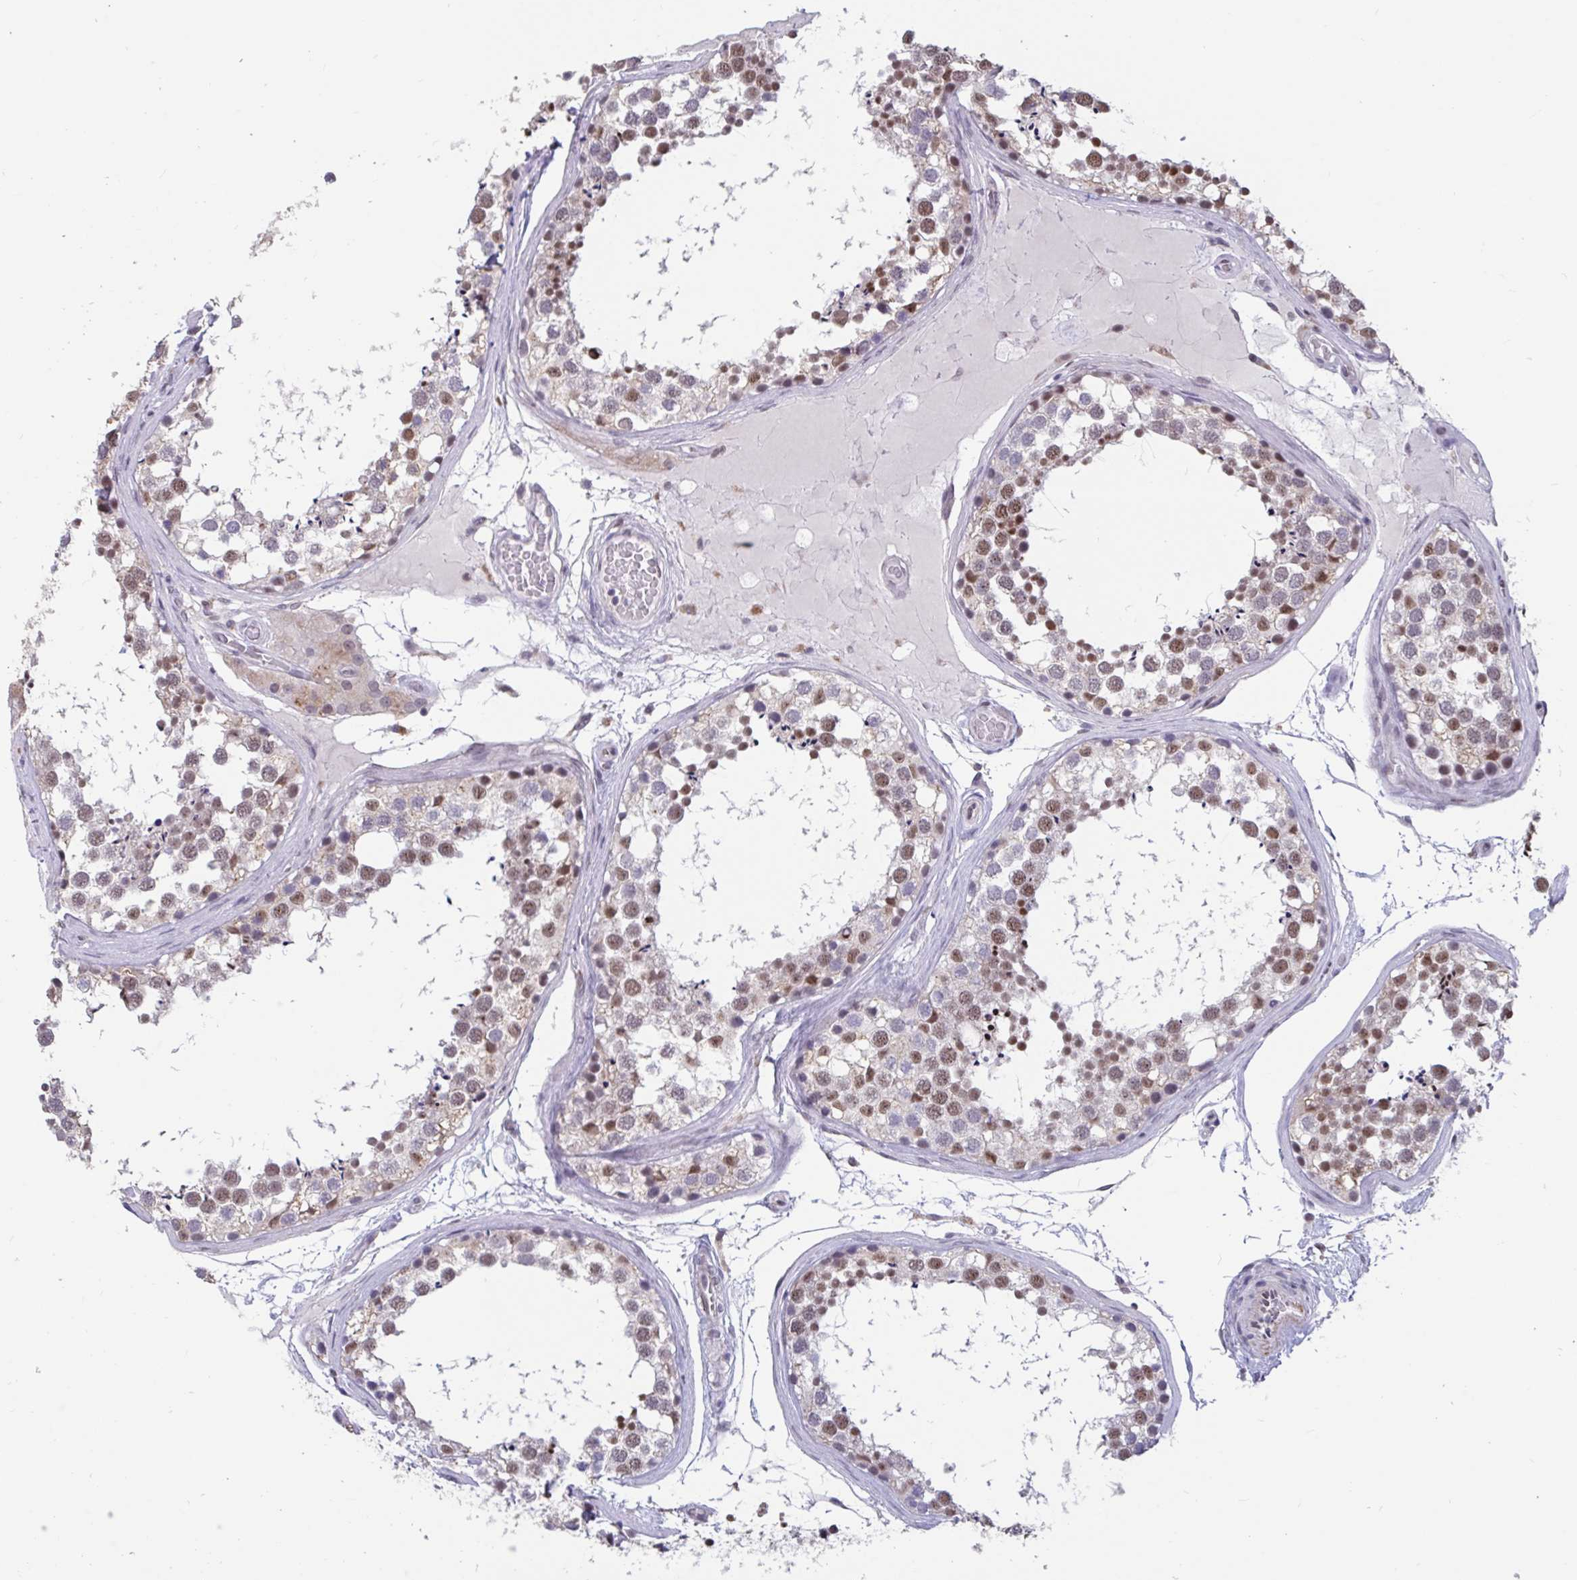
{"staining": {"intensity": "moderate", "quantity": ">75%", "location": "nuclear"}, "tissue": "testis", "cell_type": "Cells in seminiferous ducts", "image_type": "normal", "snomed": [{"axis": "morphology", "description": "Normal tissue, NOS"}, {"axis": "morphology", "description": "Seminoma, NOS"}, {"axis": "topography", "description": "Testis"}], "caption": "A brown stain shows moderate nuclear positivity of a protein in cells in seminiferous ducts of unremarkable testis. (DAB IHC with brightfield microscopy, high magnification).", "gene": "DDX39A", "patient": {"sex": "male", "age": 65}}